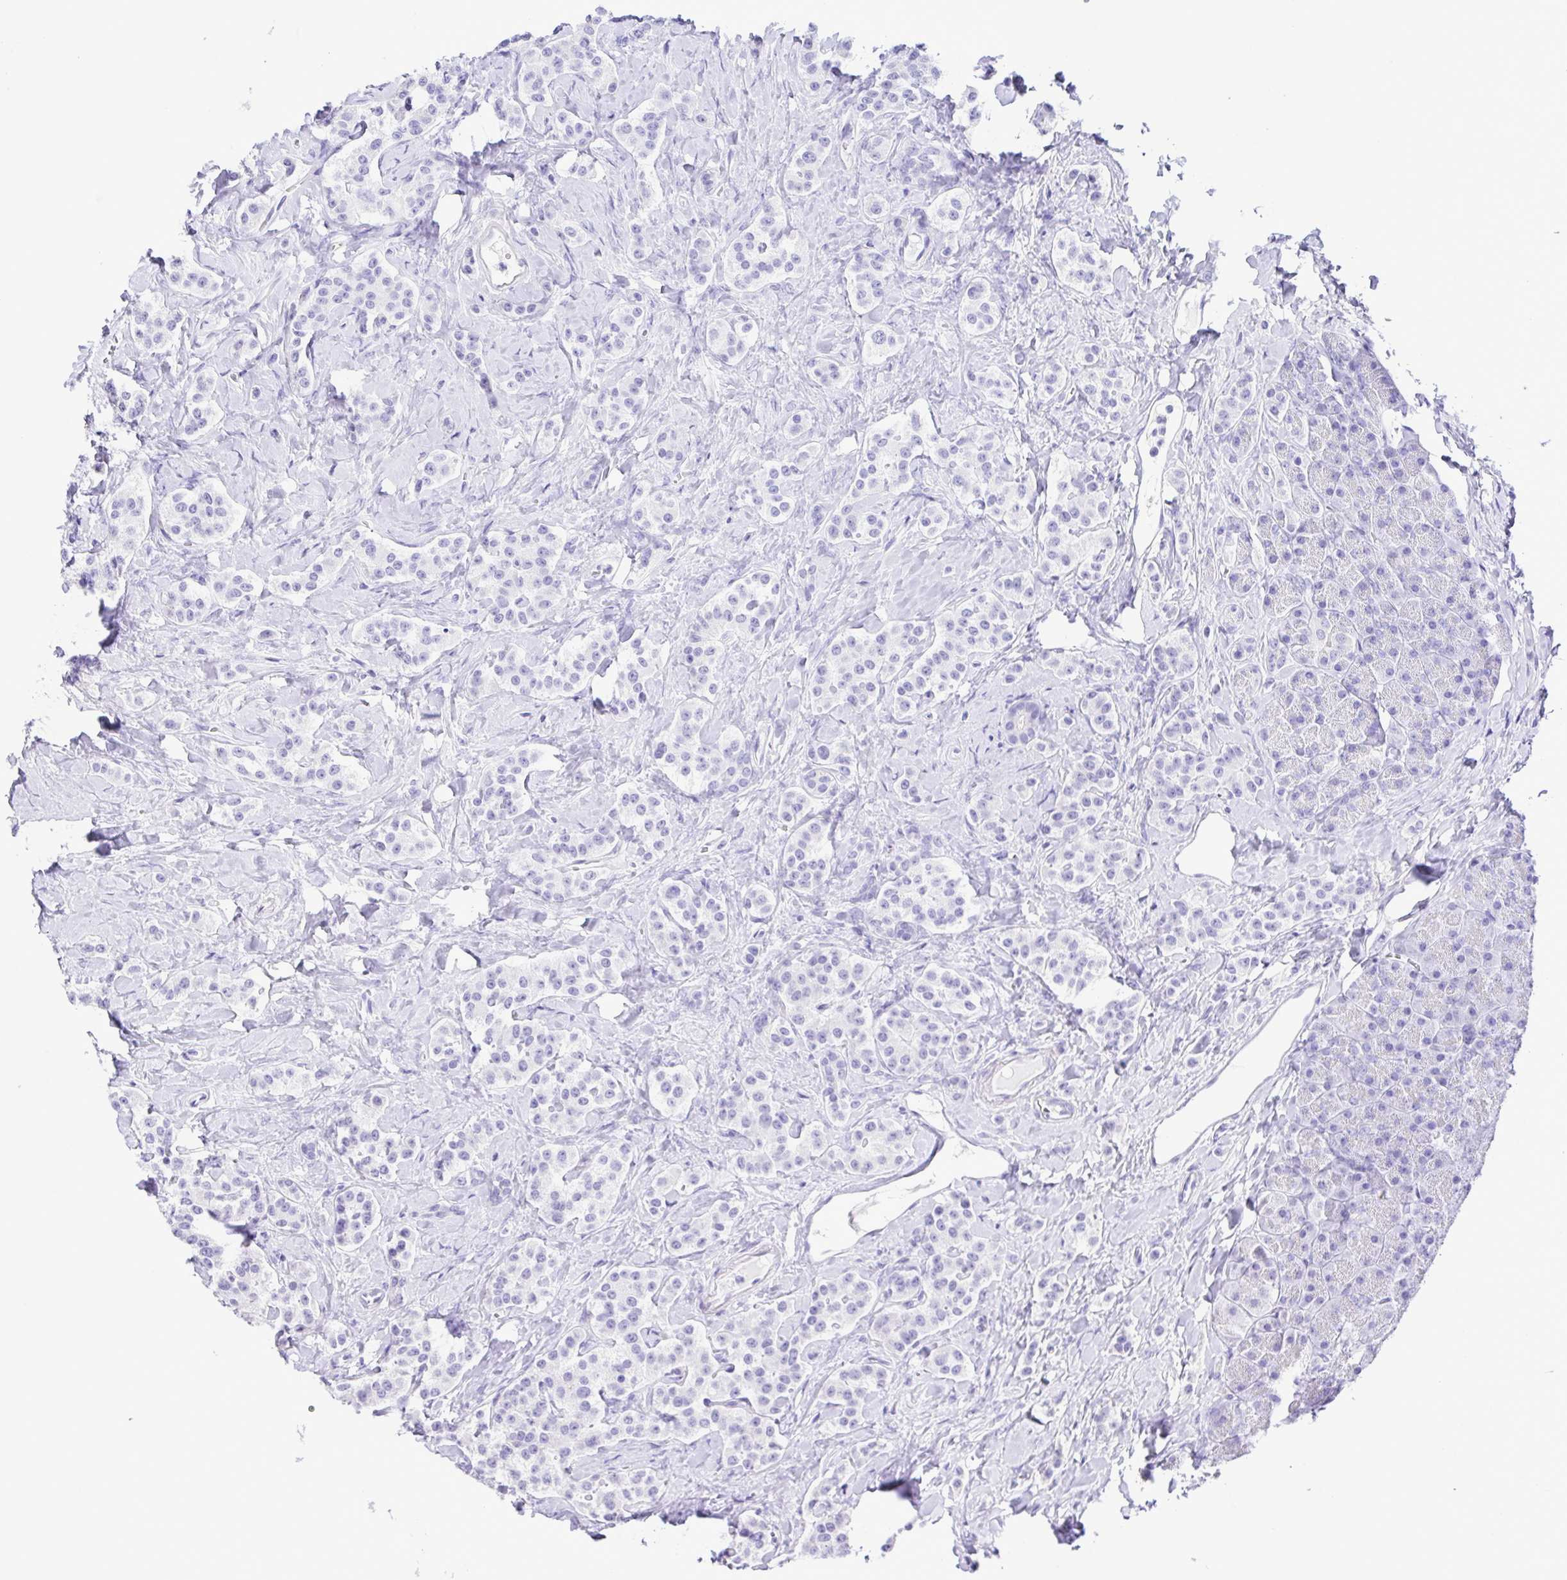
{"staining": {"intensity": "negative", "quantity": "none", "location": "none"}, "tissue": "carcinoid", "cell_type": "Tumor cells", "image_type": "cancer", "snomed": [{"axis": "morphology", "description": "Normal tissue, NOS"}, {"axis": "morphology", "description": "Carcinoid, malignant, NOS"}, {"axis": "topography", "description": "Pancreas"}], "caption": "Tumor cells show no significant staining in carcinoid.", "gene": "CASP14", "patient": {"sex": "male", "age": 36}}